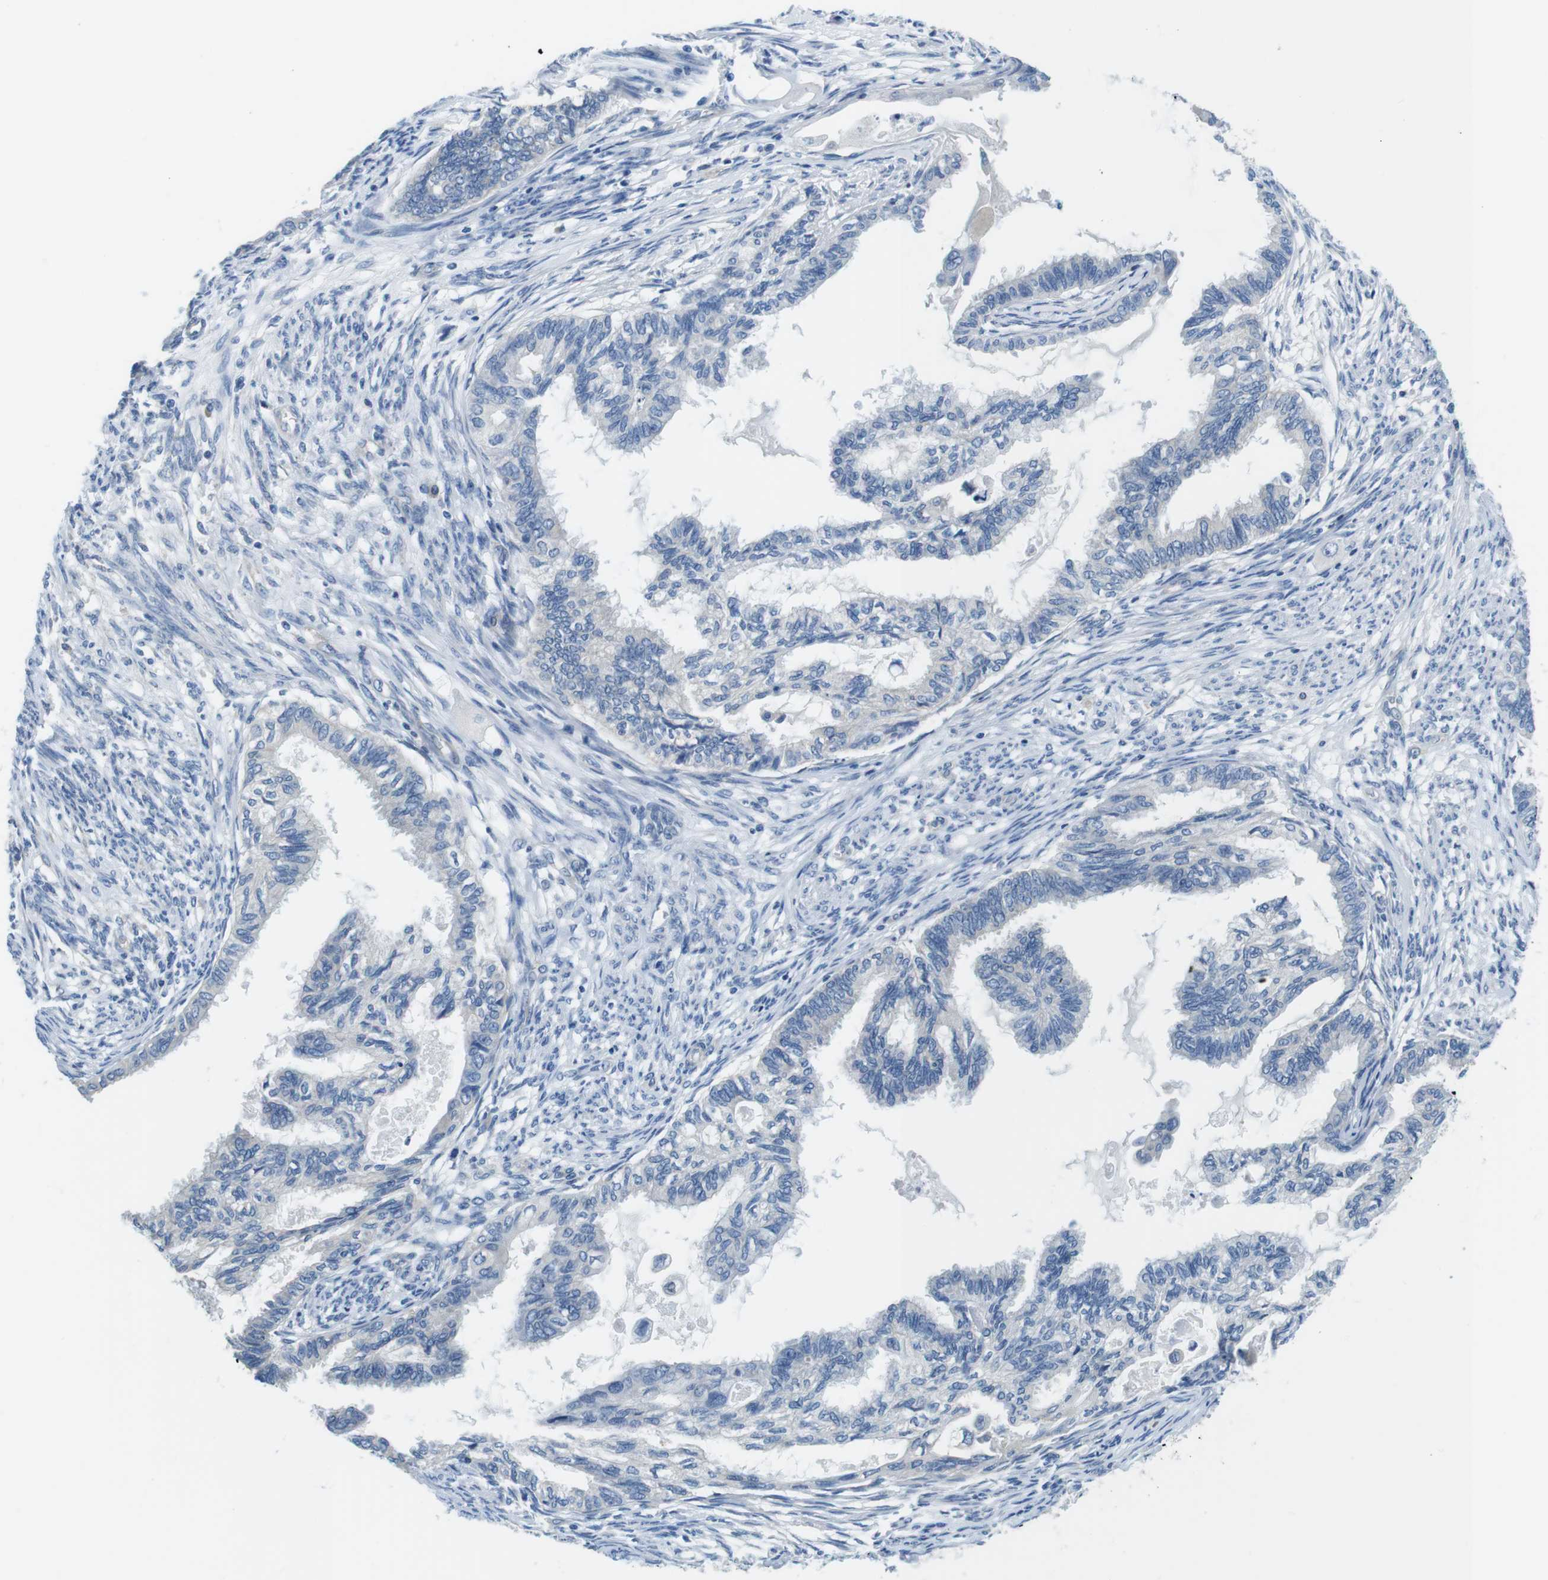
{"staining": {"intensity": "negative", "quantity": "none", "location": "none"}, "tissue": "cervical cancer", "cell_type": "Tumor cells", "image_type": "cancer", "snomed": [{"axis": "morphology", "description": "Normal tissue, NOS"}, {"axis": "morphology", "description": "Adenocarcinoma, NOS"}, {"axis": "topography", "description": "Cervix"}, {"axis": "topography", "description": "Endometrium"}], "caption": "Human cervical cancer stained for a protein using immunohistochemistry demonstrates no expression in tumor cells.", "gene": "DENND4C", "patient": {"sex": "female", "age": 86}}